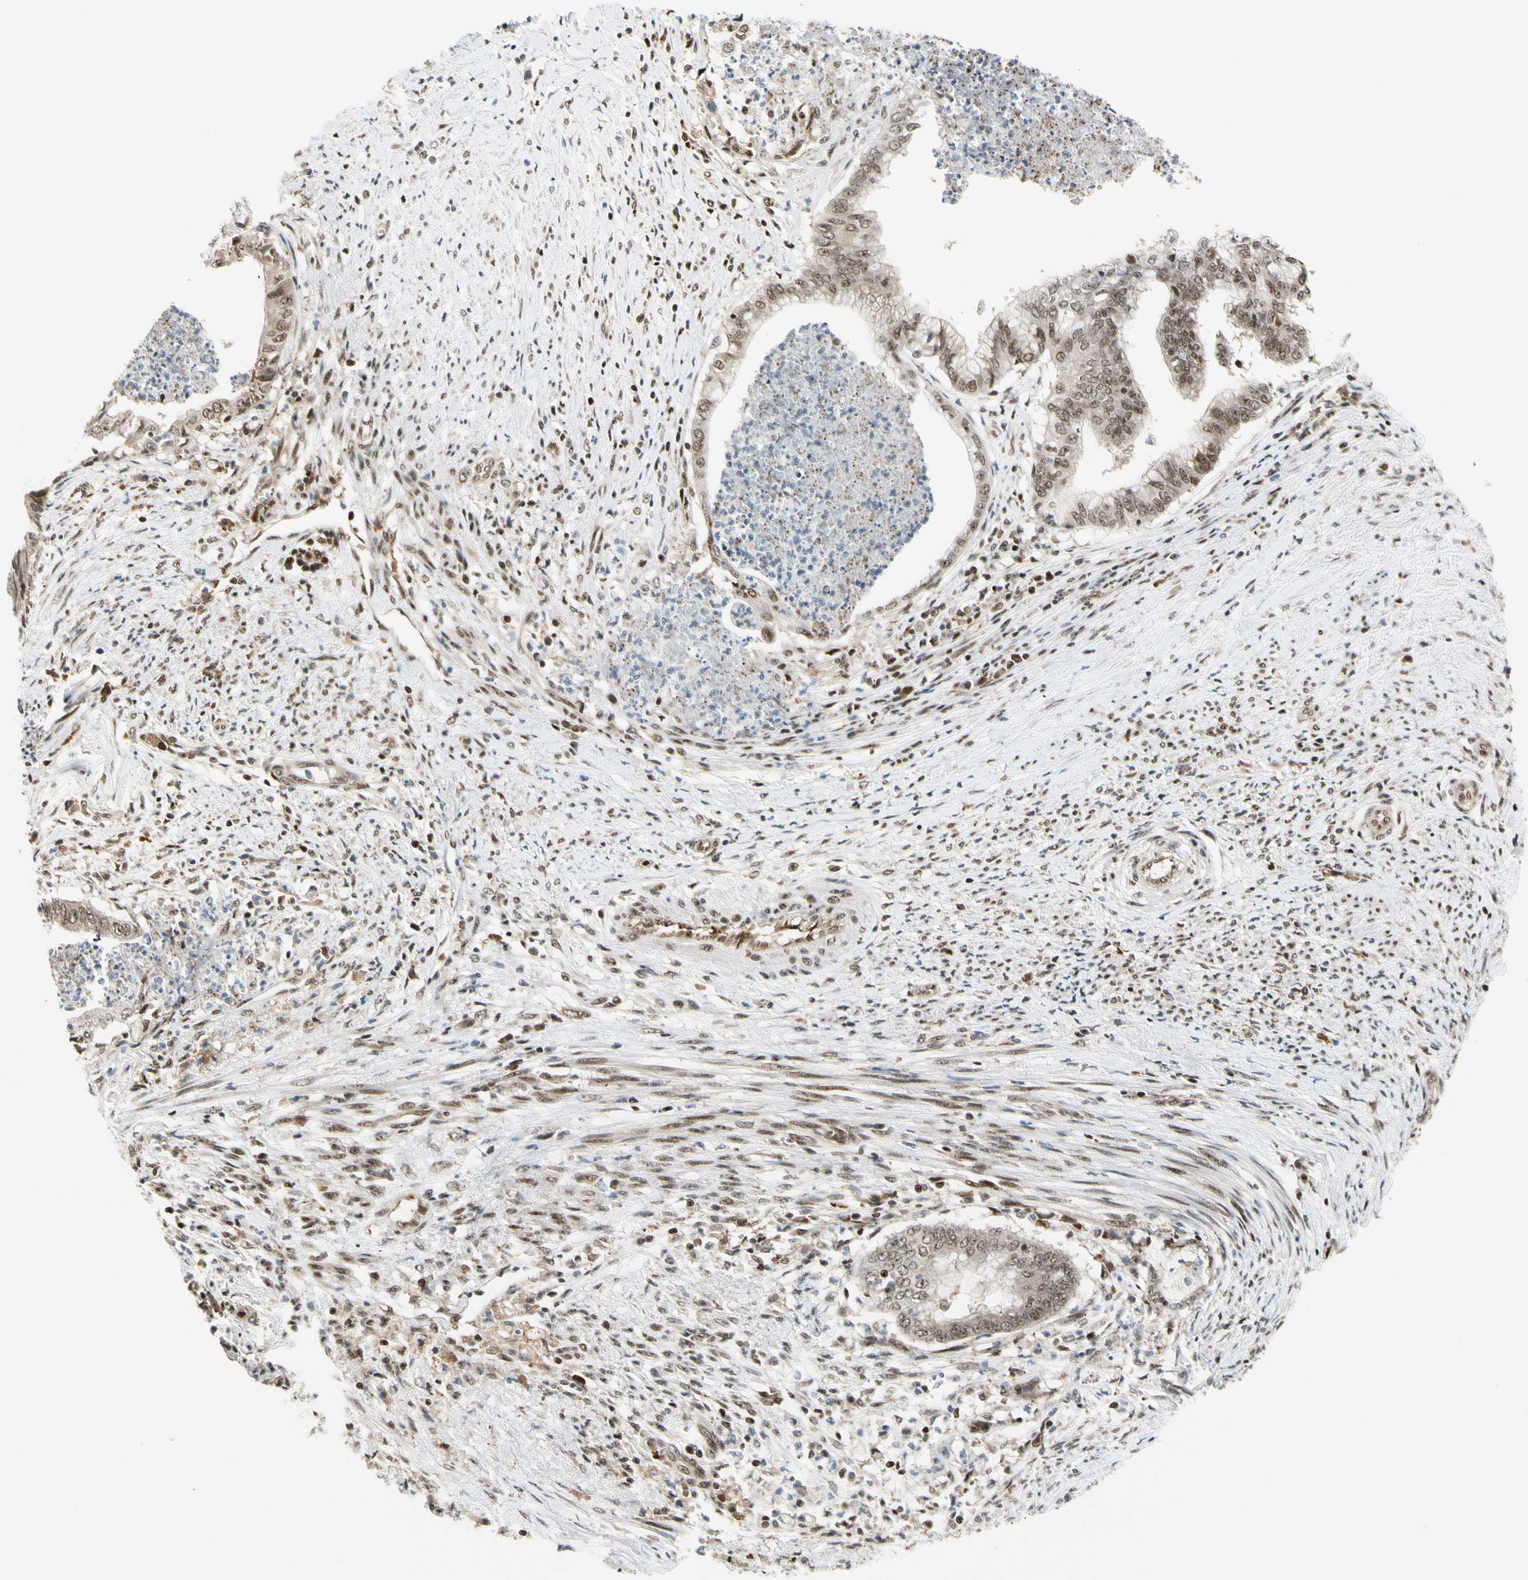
{"staining": {"intensity": "moderate", "quantity": ">75%", "location": "cytoplasmic/membranous,nuclear"}, "tissue": "endometrial cancer", "cell_type": "Tumor cells", "image_type": "cancer", "snomed": [{"axis": "morphology", "description": "Necrosis, NOS"}, {"axis": "morphology", "description": "Adenocarcinoma, NOS"}, {"axis": "topography", "description": "Endometrium"}], "caption": "An image showing moderate cytoplasmic/membranous and nuclear positivity in about >75% of tumor cells in endometrial cancer, as visualized by brown immunohistochemical staining.", "gene": "DAXX", "patient": {"sex": "female", "age": 79}}